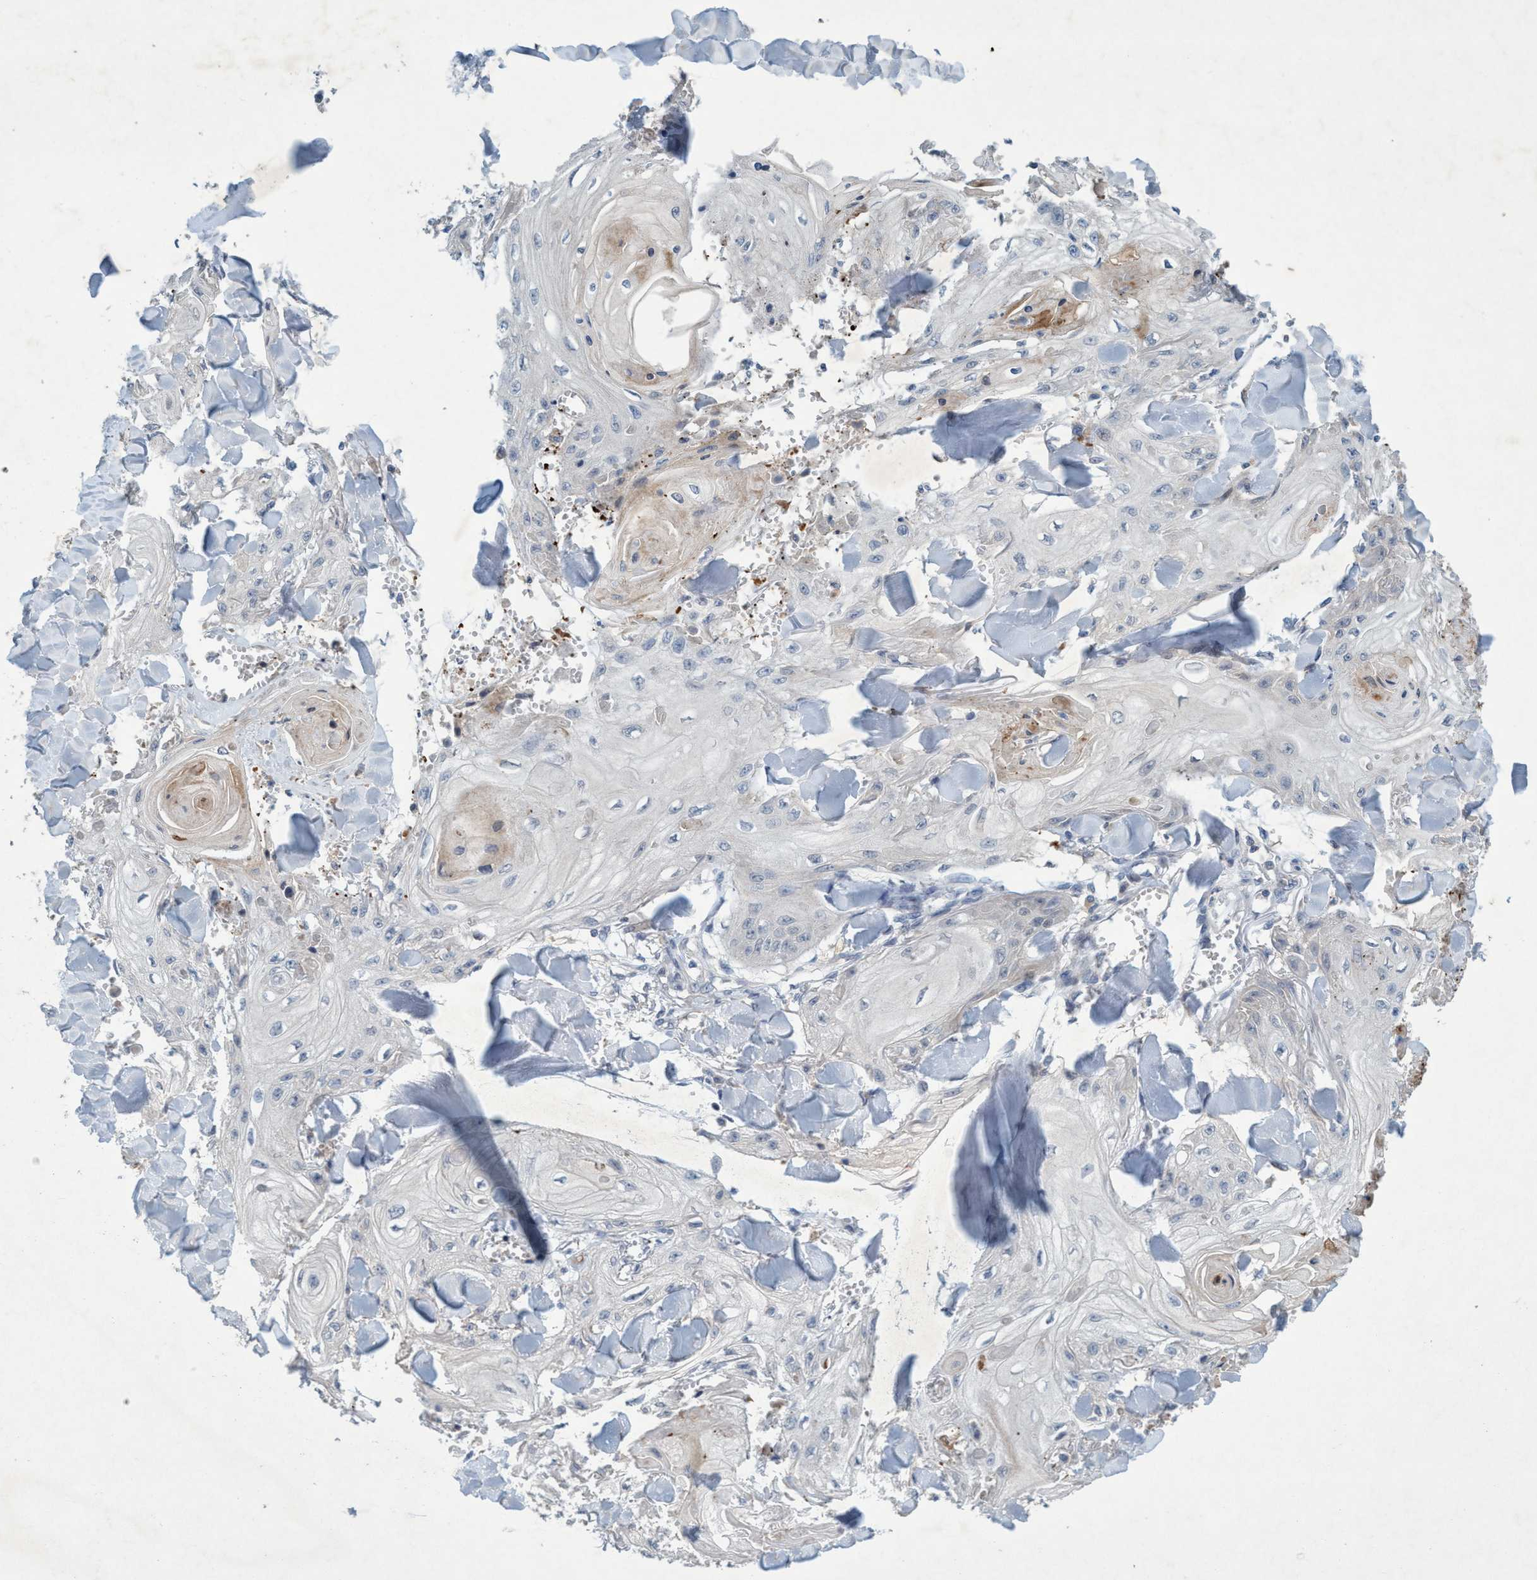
{"staining": {"intensity": "negative", "quantity": "none", "location": "none"}, "tissue": "skin cancer", "cell_type": "Tumor cells", "image_type": "cancer", "snomed": [{"axis": "morphology", "description": "Squamous cell carcinoma, NOS"}, {"axis": "topography", "description": "Skin"}], "caption": "Protein analysis of skin squamous cell carcinoma displays no significant staining in tumor cells. (Brightfield microscopy of DAB (3,3'-diaminobenzidine) immunohistochemistry (IHC) at high magnification).", "gene": "RNF208", "patient": {"sex": "male", "age": 74}}